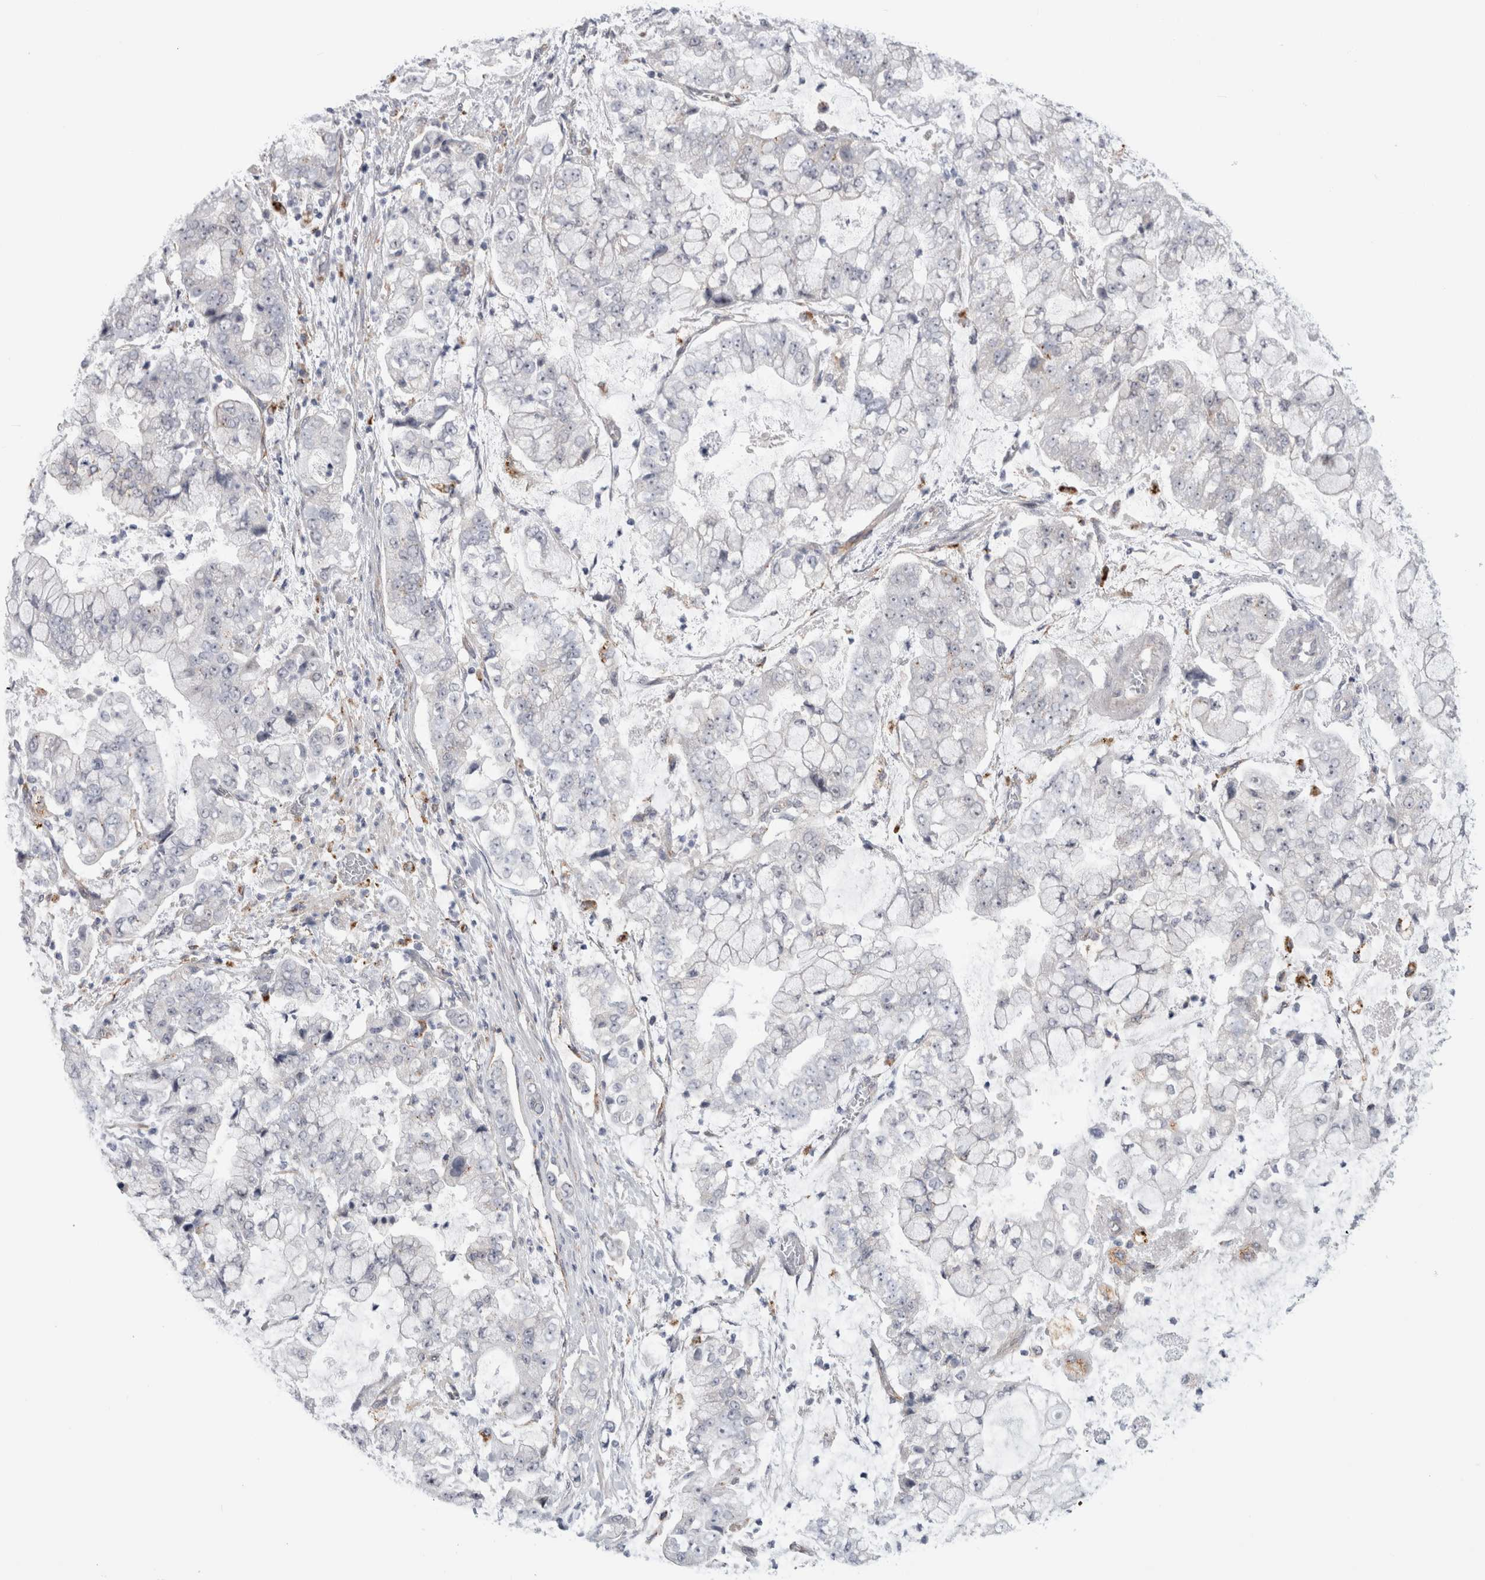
{"staining": {"intensity": "negative", "quantity": "none", "location": "none"}, "tissue": "stomach cancer", "cell_type": "Tumor cells", "image_type": "cancer", "snomed": [{"axis": "morphology", "description": "Adenocarcinoma, NOS"}, {"axis": "topography", "description": "Stomach"}], "caption": "High power microscopy image of an IHC histopathology image of stomach adenocarcinoma, revealing no significant positivity in tumor cells.", "gene": "ANKMY1", "patient": {"sex": "male", "age": 76}}